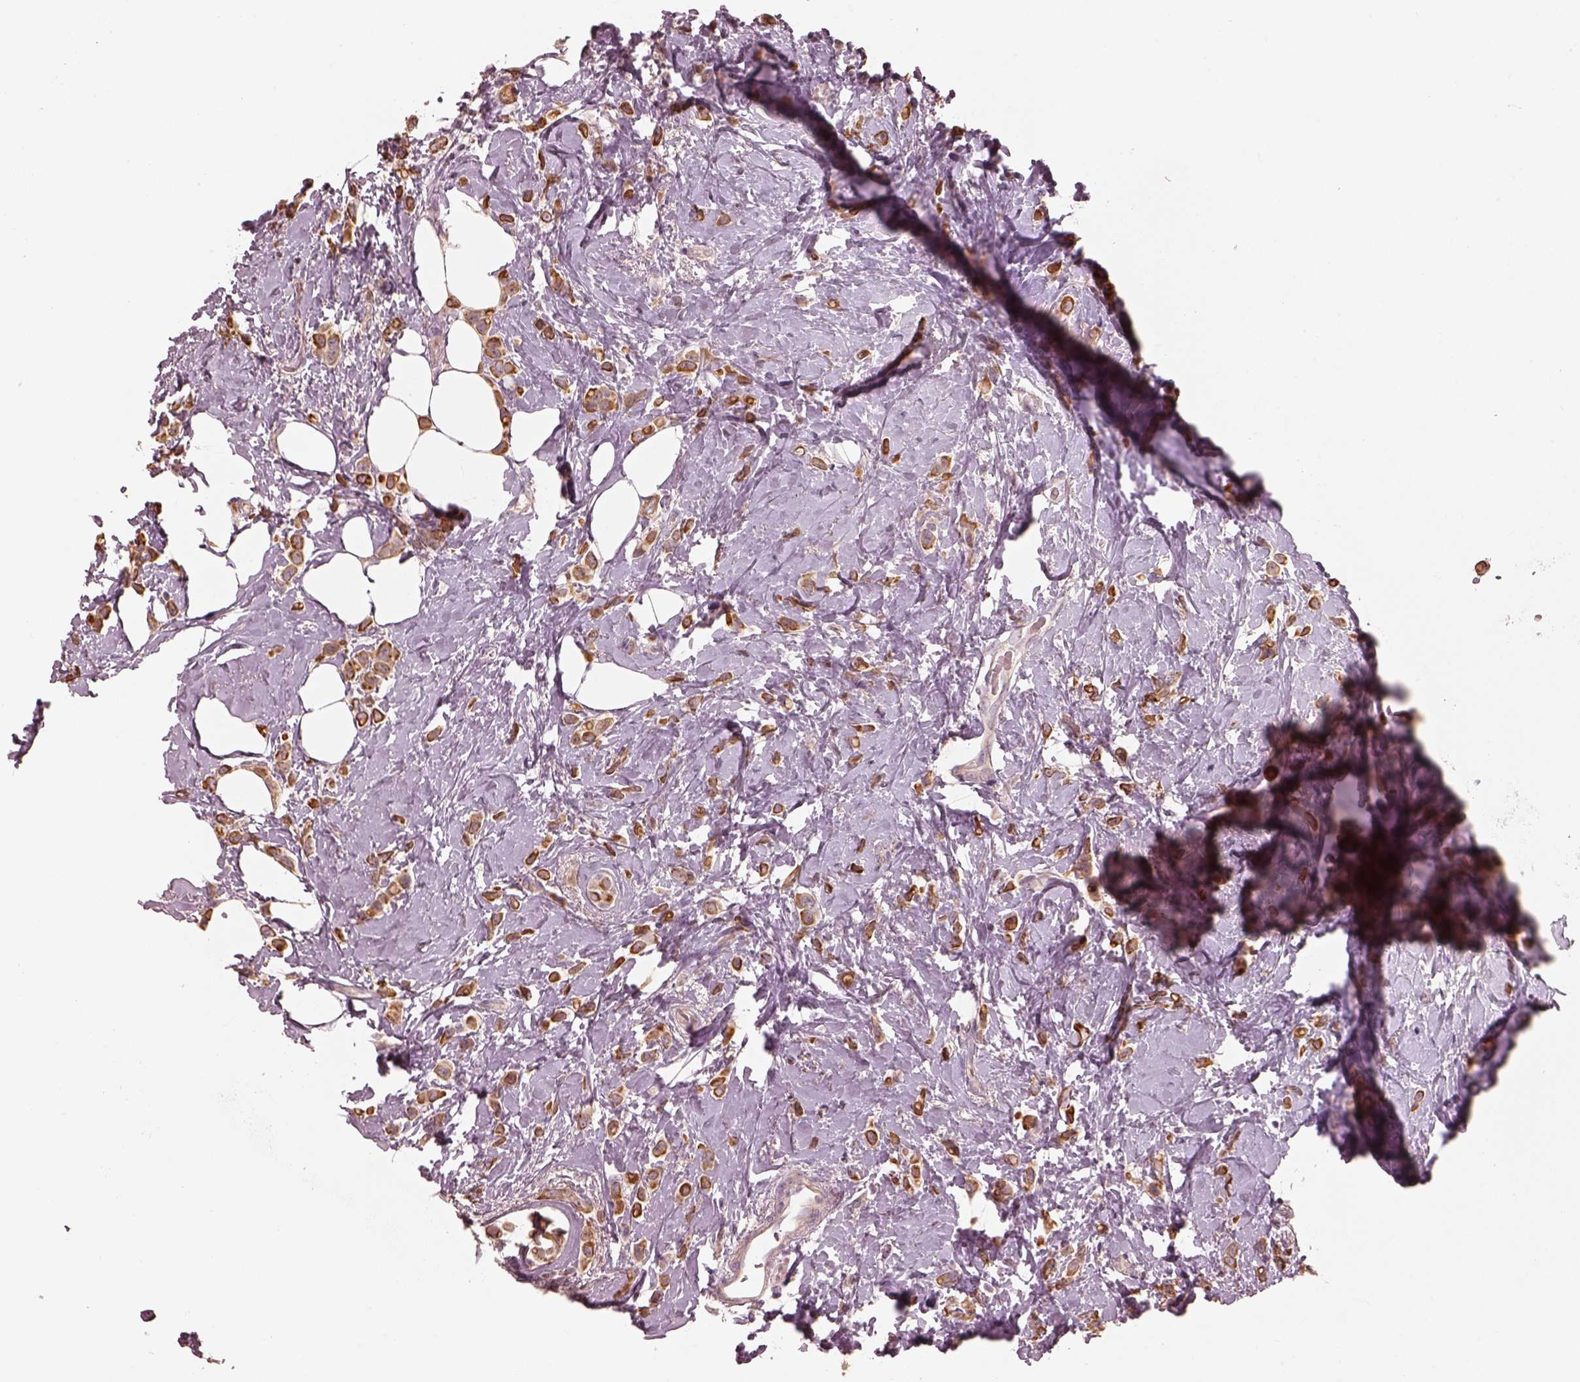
{"staining": {"intensity": "moderate", "quantity": ">75%", "location": "cytoplasmic/membranous"}, "tissue": "breast cancer", "cell_type": "Tumor cells", "image_type": "cancer", "snomed": [{"axis": "morphology", "description": "Lobular carcinoma"}, {"axis": "topography", "description": "Breast"}], "caption": "Tumor cells show medium levels of moderate cytoplasmic/membranous staining in about >75% of cells in breast cancer (lobular carcinoma). The staining was performed using DAB (3,3'-diaminobenzidine), with brown indicating positive protein expression. Nuclei are stained blue with hematoxylin.", "gene": "SLC25A46", "patient": {"sex": "female", "age": 66}}